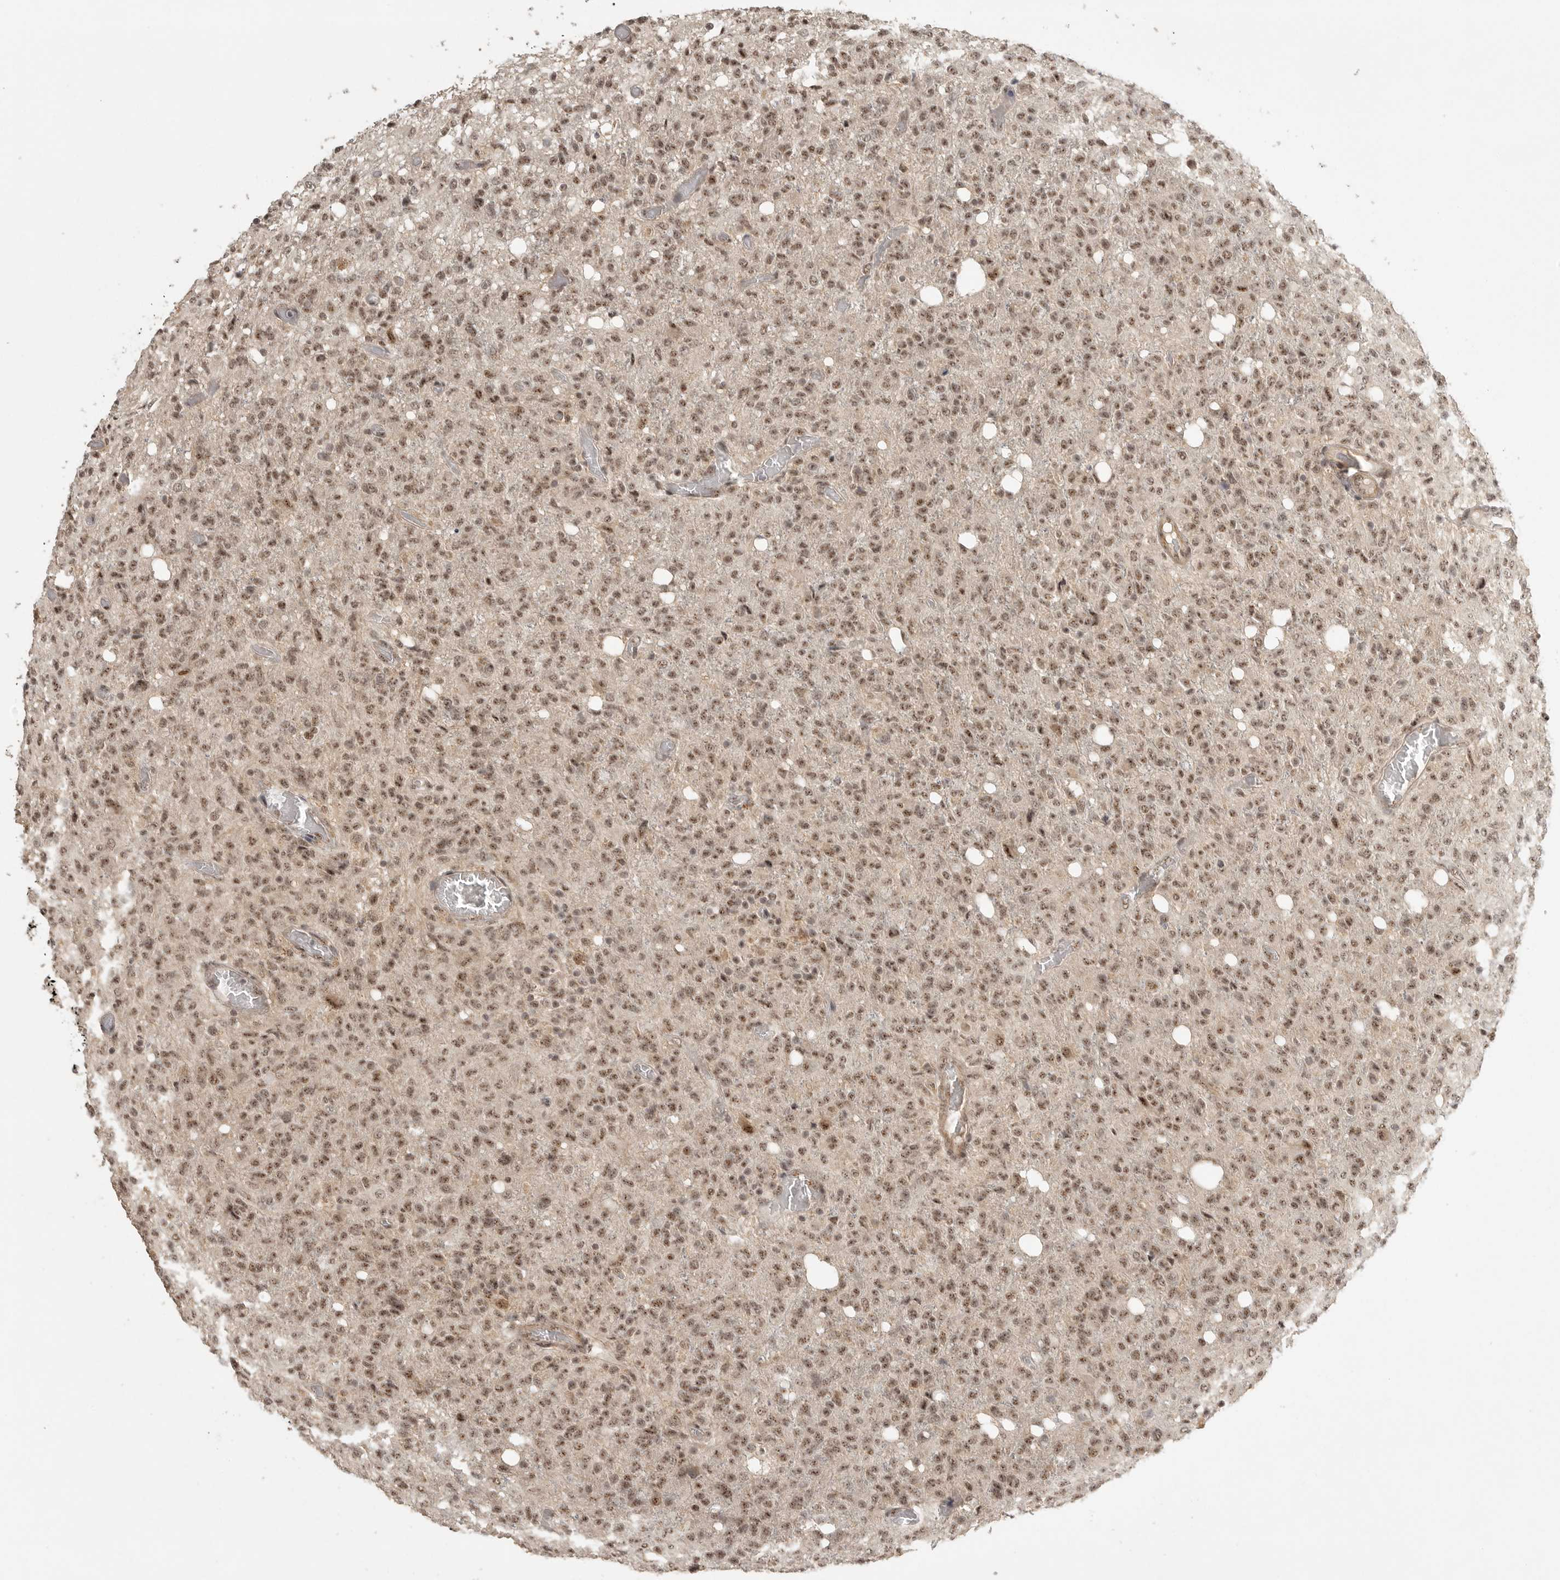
{"staining": {"intensity": "moderate", "quantity": ">75%", "location": "nuclear"}, "tissue": "glioma", "cell_type": "Tumor cells", "image_type": "cancer", "snomed": [{"axis": "morphology", "description": "Glioma, malignant, High grade"}, {"axis": "topography", "description": "Brain"}], "caption": "Immunohistochemistry image of human glioma stained for a protein (brown), which displays medium levels of moderate nuclear positivity in about >75% of tumor cells.", "gene": "POMP", "patient": {"sex": "female", "age": 57}}